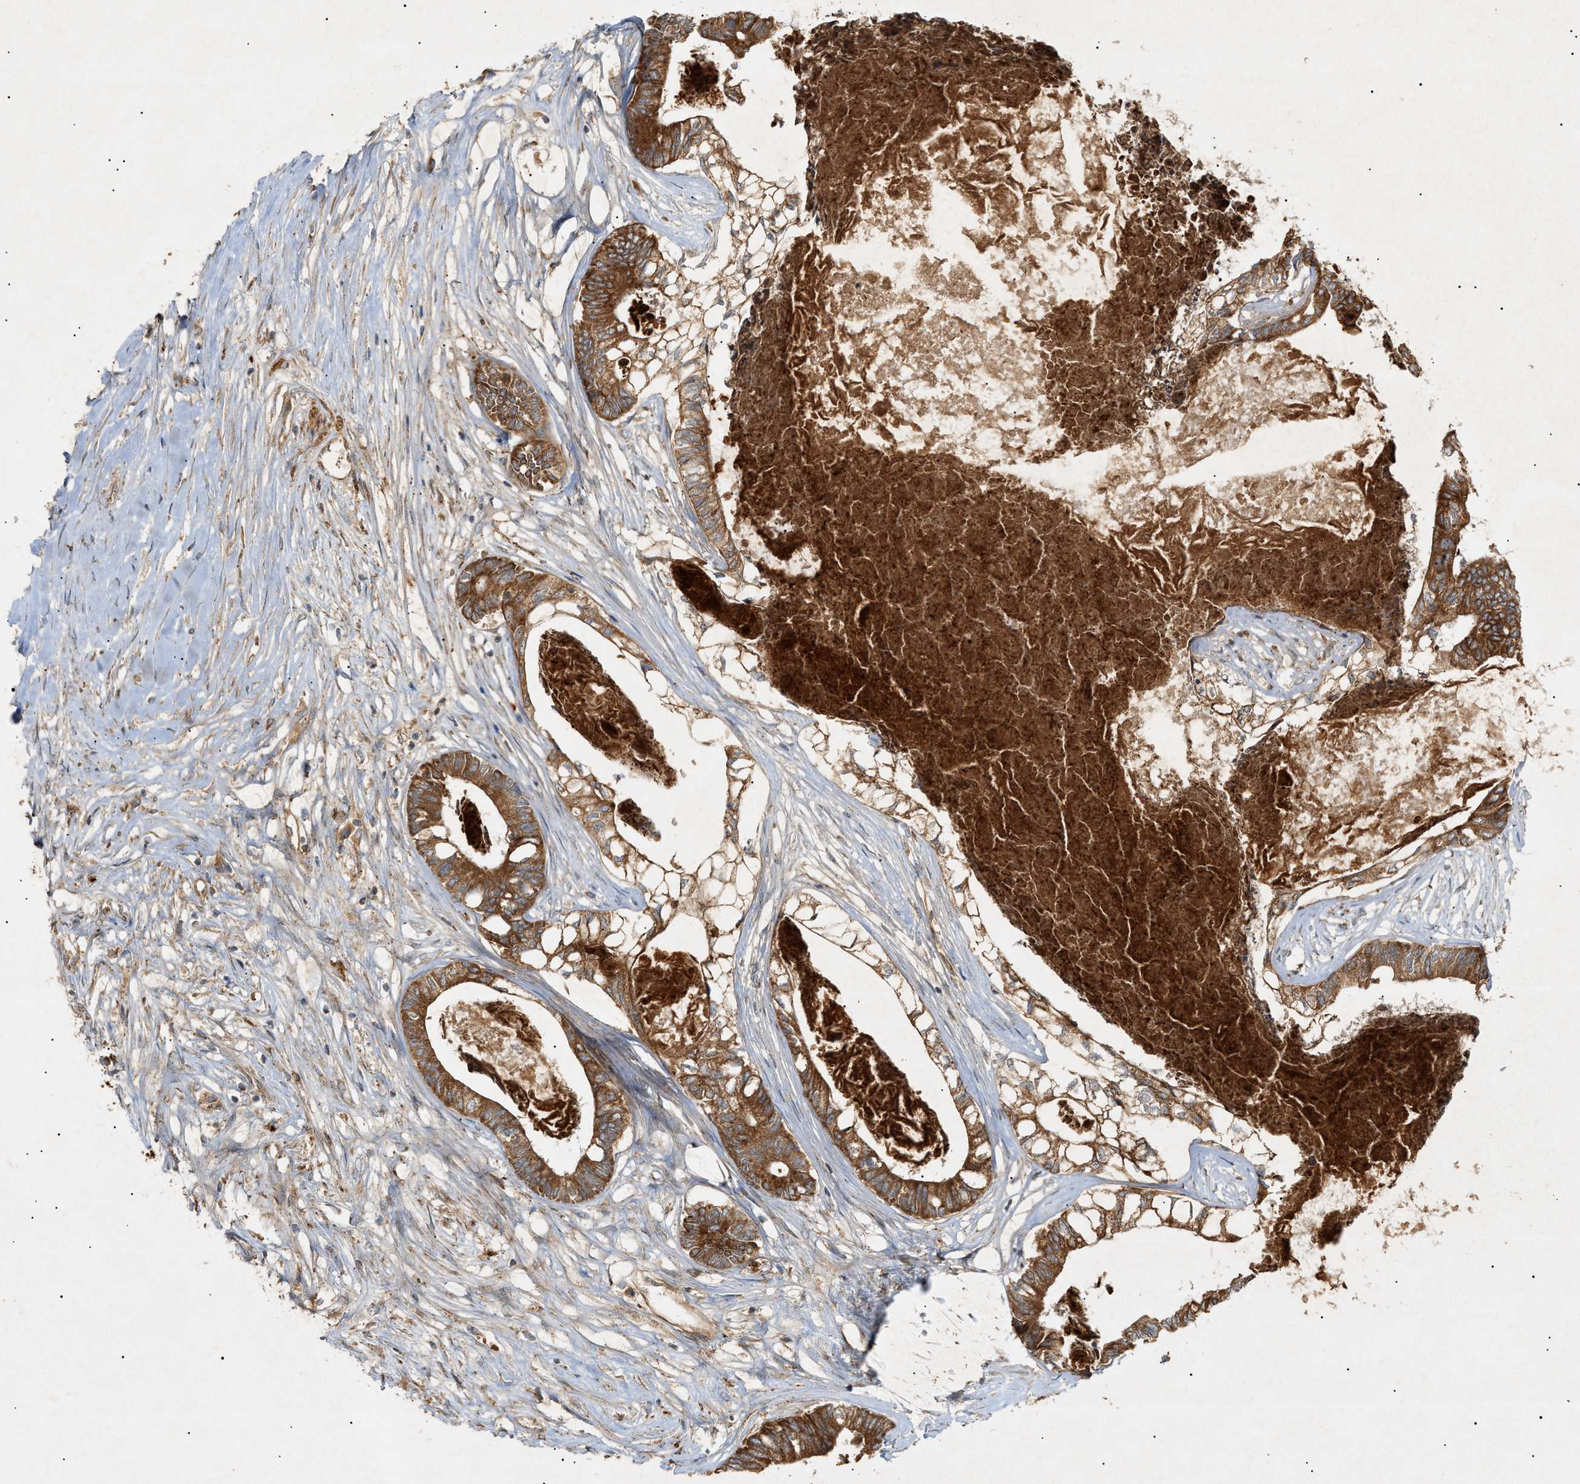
{"staining": {"intensity": "strong", "quantity": ">75%", "location": "cytoplasmic/membranous"}, "tissue": "colorectal cancer", "cell_type": "Tumor cells", "image_type": "cancer", "snomed": [{"axis": "morphology", "description": "Adenocarcinoma, NOS"}, {"axis": "topography", "description": "Rectum"}], "caption": "This is a photomicrograph of IHC staining of adenocarcinoma (colorectal), which shows strong expression in the cytoplasmic/membranous of tumor cells.", "gene": "MTCH1", "patient": {"sex": "male", "age": 63}}